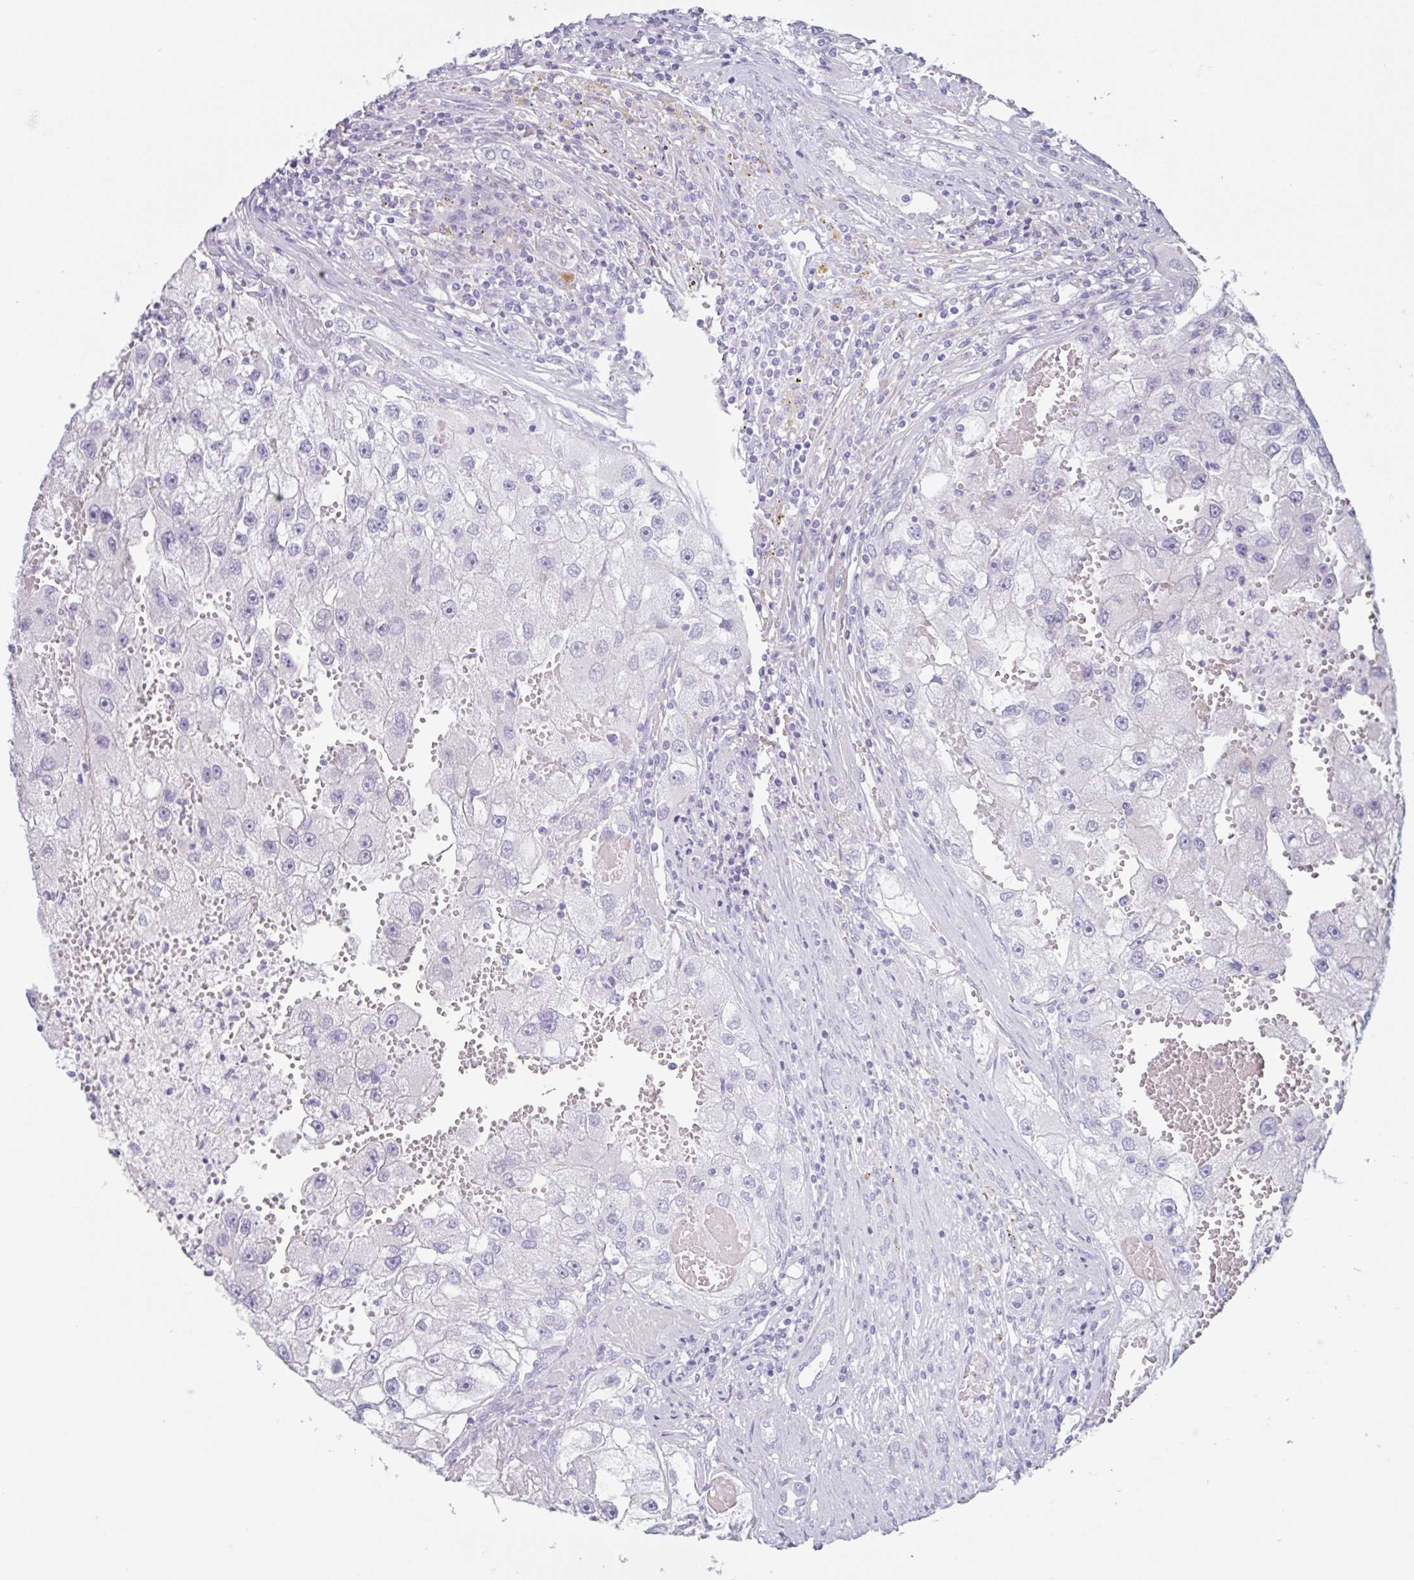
{"staining": {"intensity": "negative", "quantity": "none", "location": "none"}, "tissue": "renal cancer", "cell_type": "Tumor cells", "image_type": "cancer", "snomed": [{"axis": "morphology", "description": "Adenocarcinoma, NOS"}, {"axis": "topography", "description": "Kidney"}], "caption": "A photomicrograph of renal cancer stained for a protein demonstrates no brown staining in tumor cells.", "gene": "MYH10", "patient": {"sex": "male", "age": 63}}